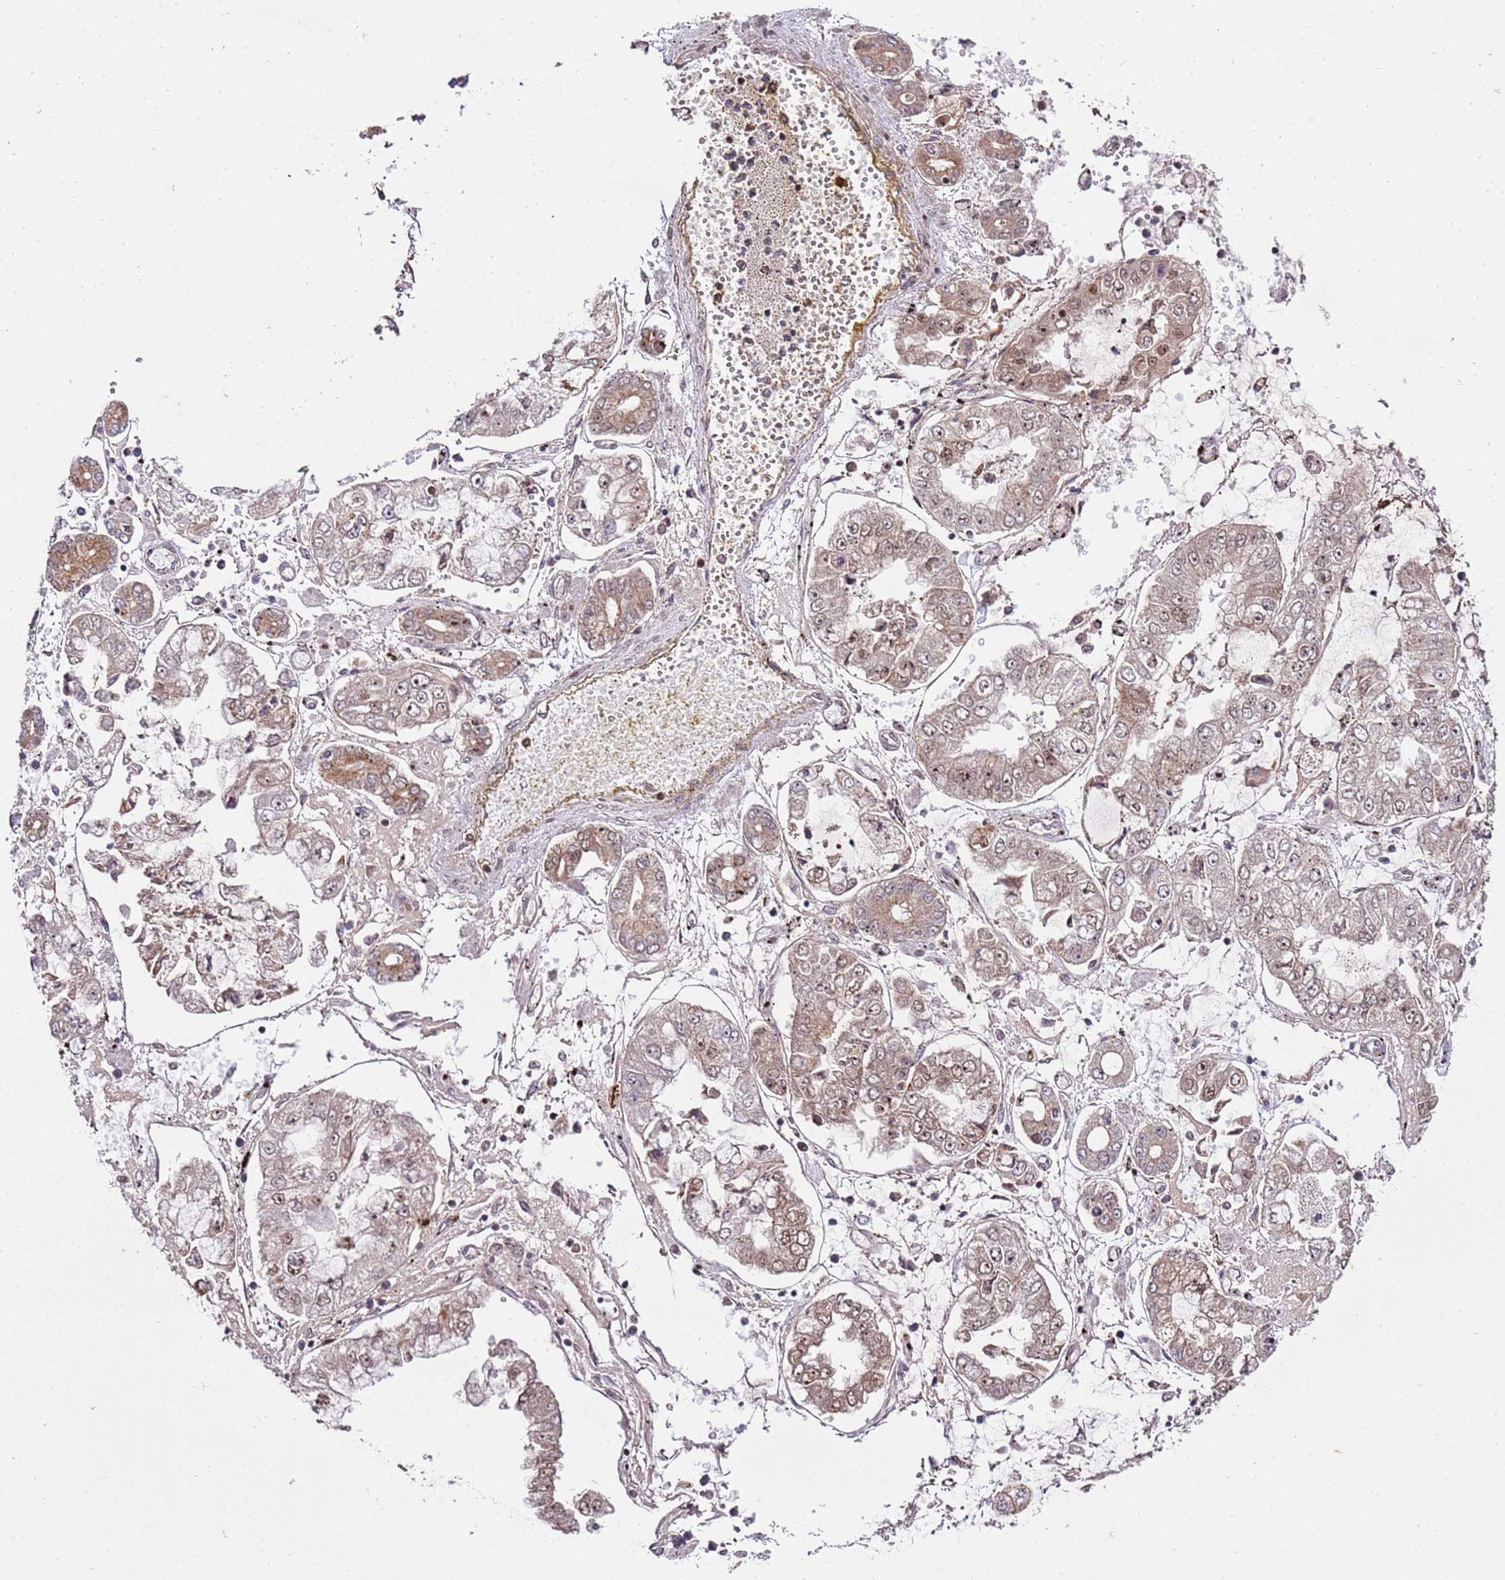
{"staining": {"intensity": "moderate", "quantity": "25%-75%", "location": "cytoplasmic/membranous,nuclear"}, "tissue": "stomach cancer", "cell_type": "Tumor cells", "image_type": "cancer", "snomed": [{"axis": "morphology", "description": "Adenocarcinoma, NOS"}, {"axis": "topography", "description": "Stomach"}], "caption": "Stomach cancer tissue reveals moderate cytoplasmic/membranous and nuclear staining in approximately 25%-75% of tumor cells", "gene": "EDC3", "patient": {"sex": "male", "age": 76}}